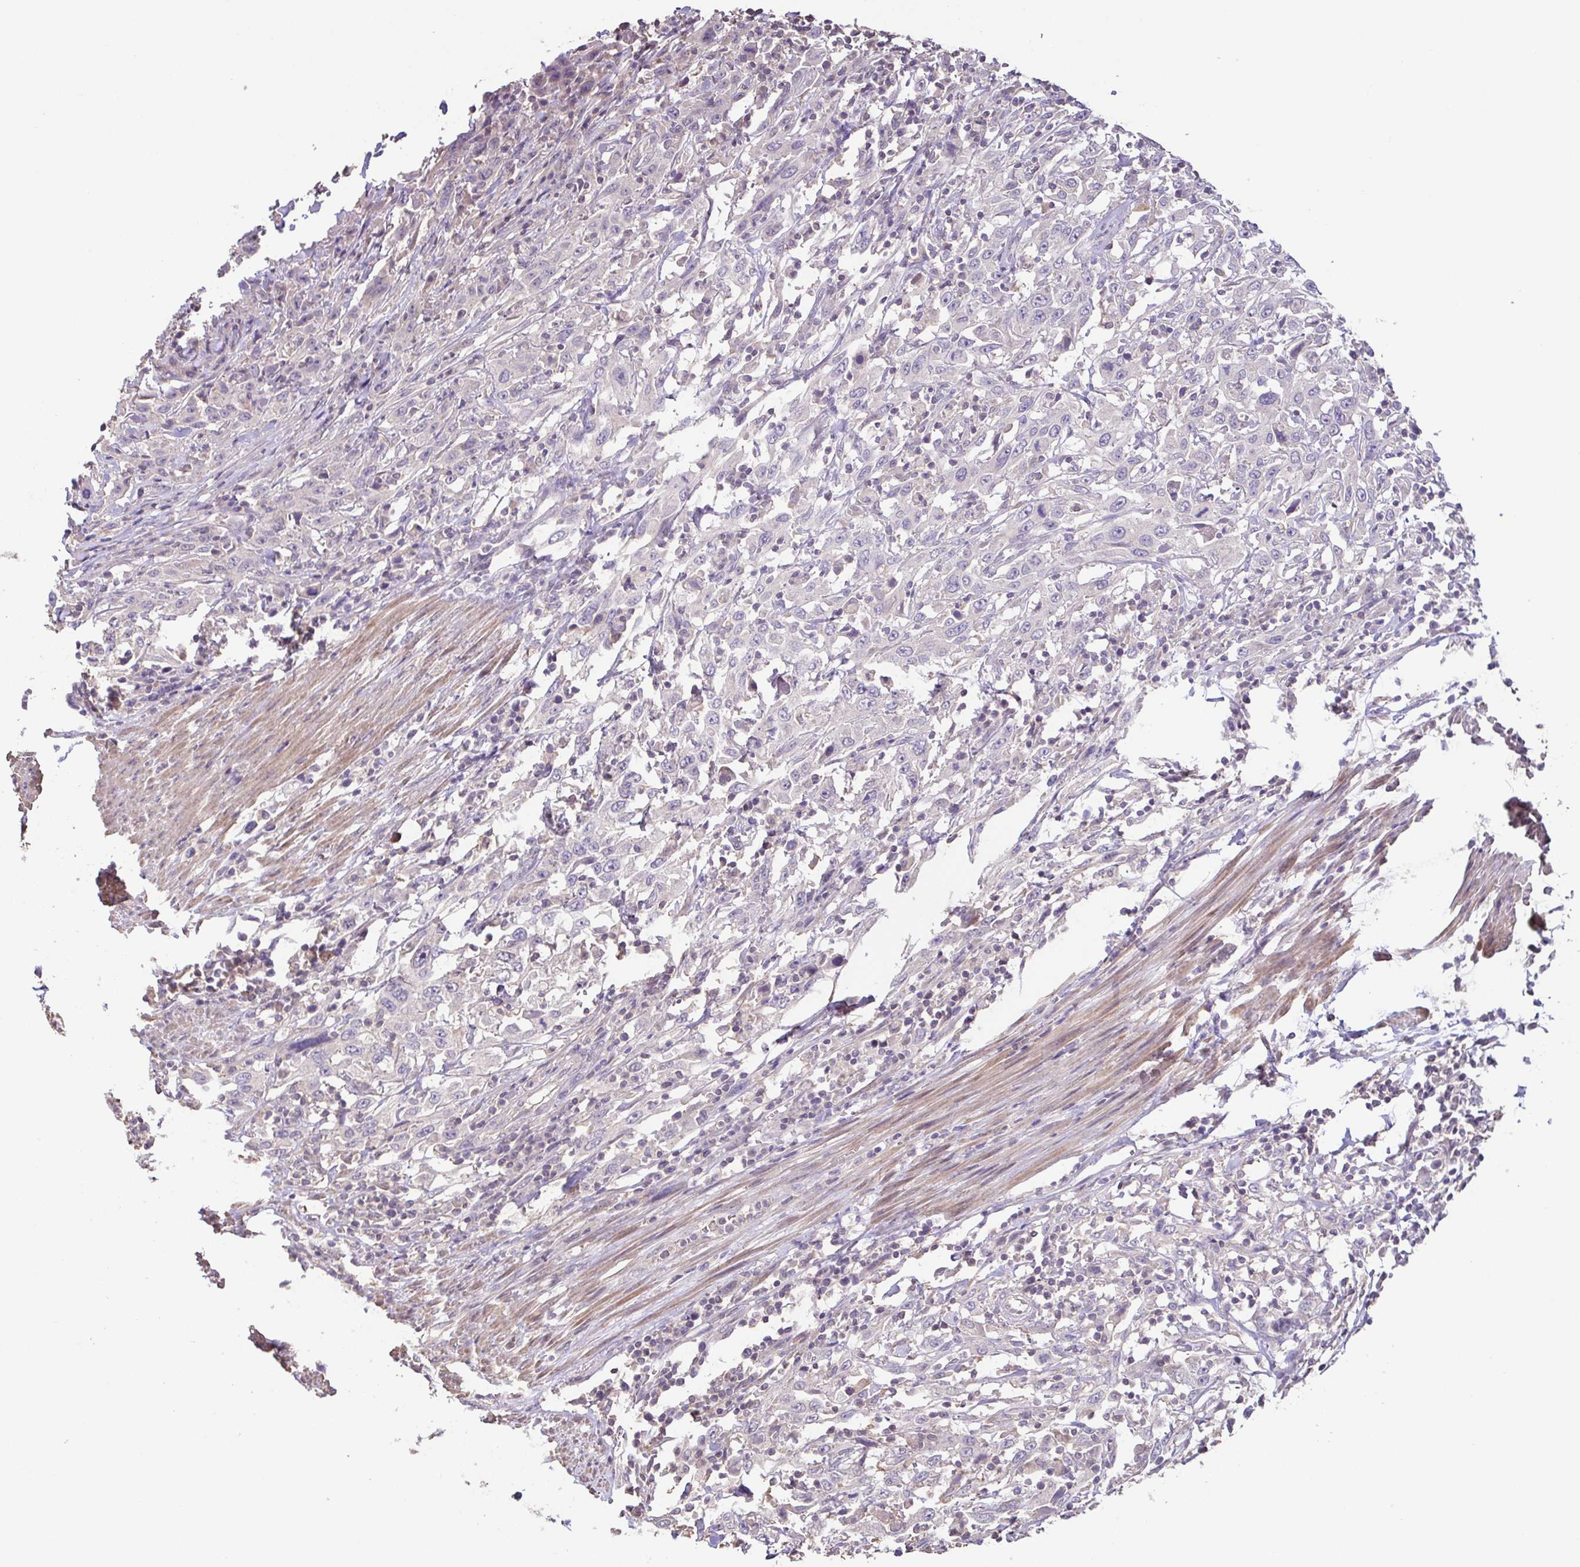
{"staining": {"intensity": "negative", "quantity": "none", "location": "none"}, "tissue": "urothelial cancer", "cell_type": "Tumor cells", "image_type": "cancer", "snomed": [{"axis": "morphology", "description": "Urothelial carcinoma, High grade"}, {"axis": "topography", "description": "Urinary bladder"}], "caption": "Protein analysis of urothelial carcinoma (high-grade) exhibits no significant positivity in tumor cells.", "gene": "ACTRT2", "patient": {"sex": "male", "age": 61}}